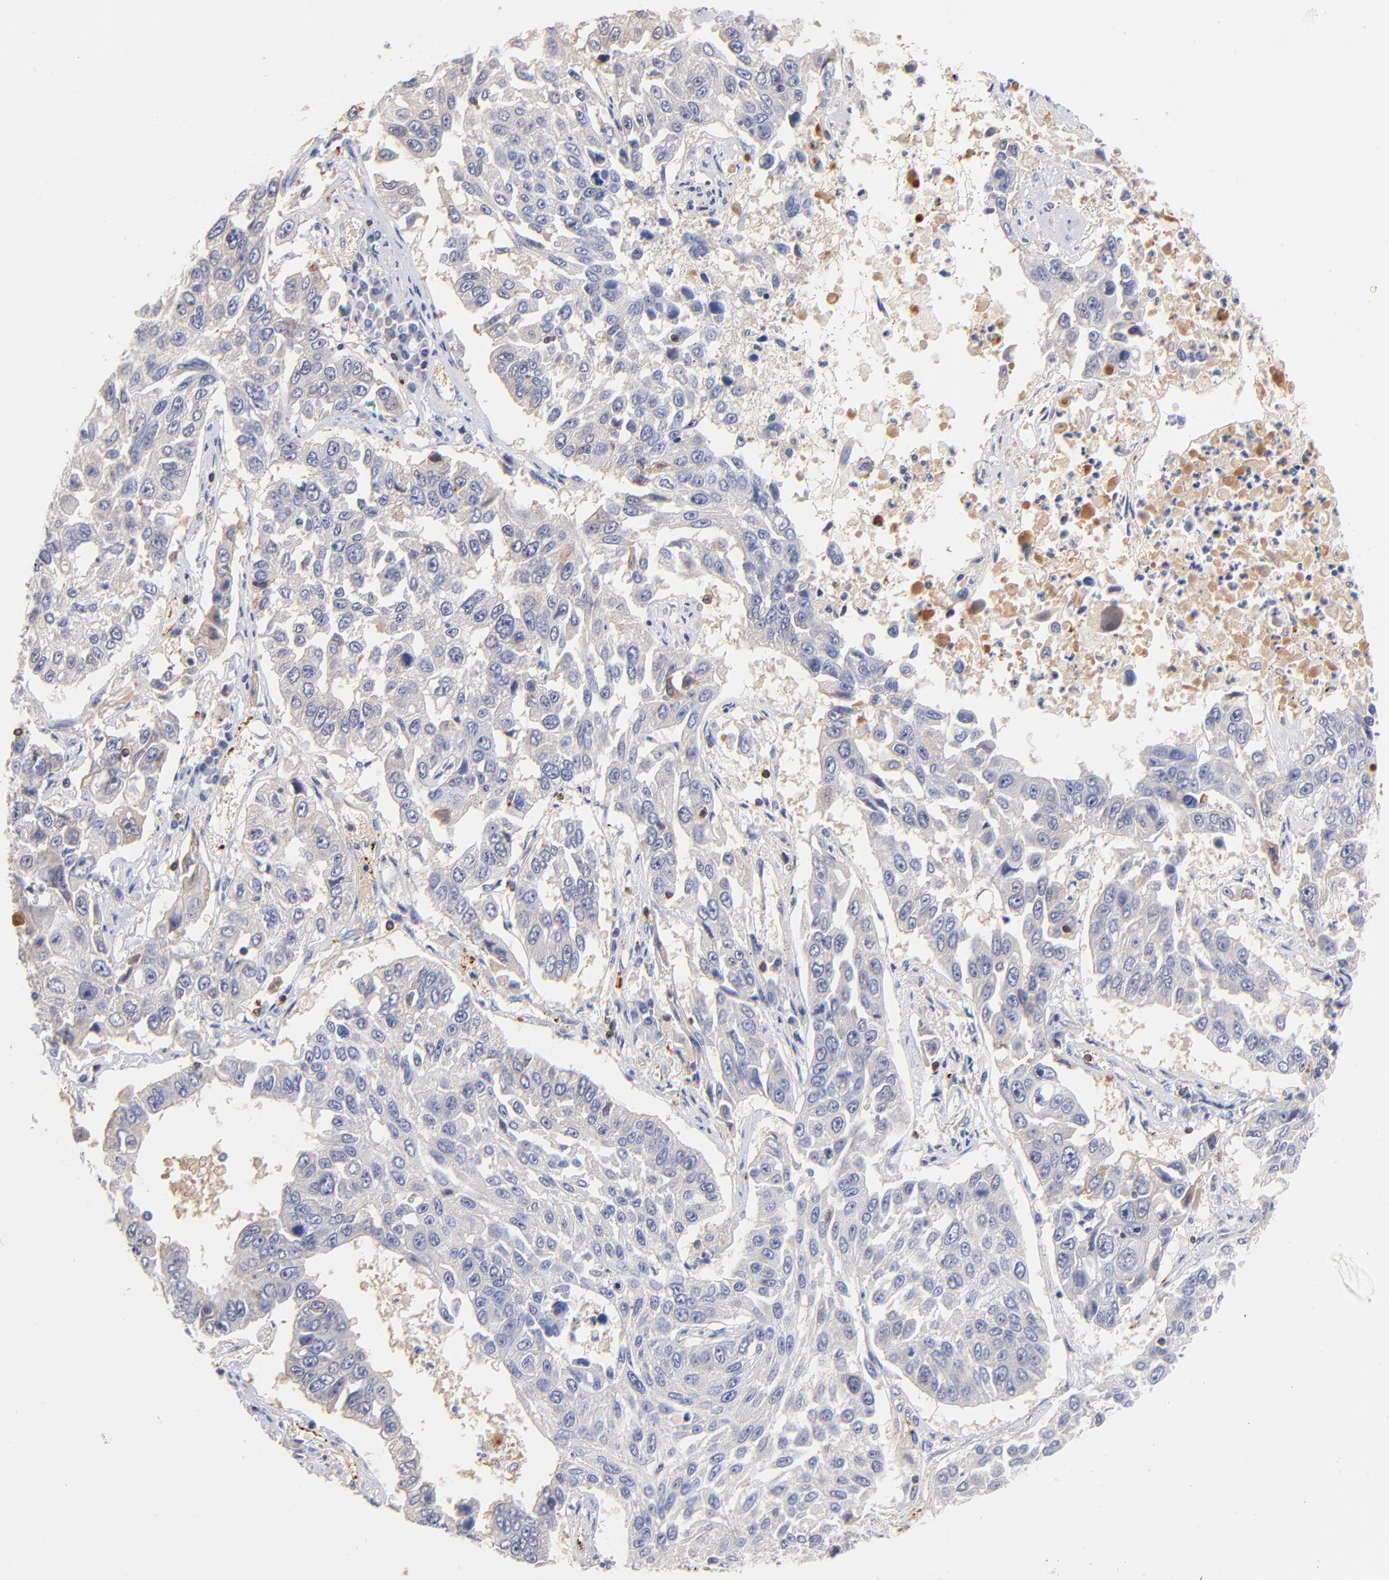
{"staining": {"intensity": "negative", "quantity": "none", "location": "none"}, "tissue": "lung cancer", "cell_type": "Tumor cells", "image_type": "cancer", "snomed": [{"axis": "morphology", "description": "Squamous cell carcinoma, NOS"}, {"axis": "topography", "description": "Lung"}], "caption": "The immunohistochemistry (IHC) micrograph has no significant expression in tumor cells of lung squamous cell carcinoma tissue.", "gene": "KREMEN2", "patient": {"sex": "male", "age": 71}}